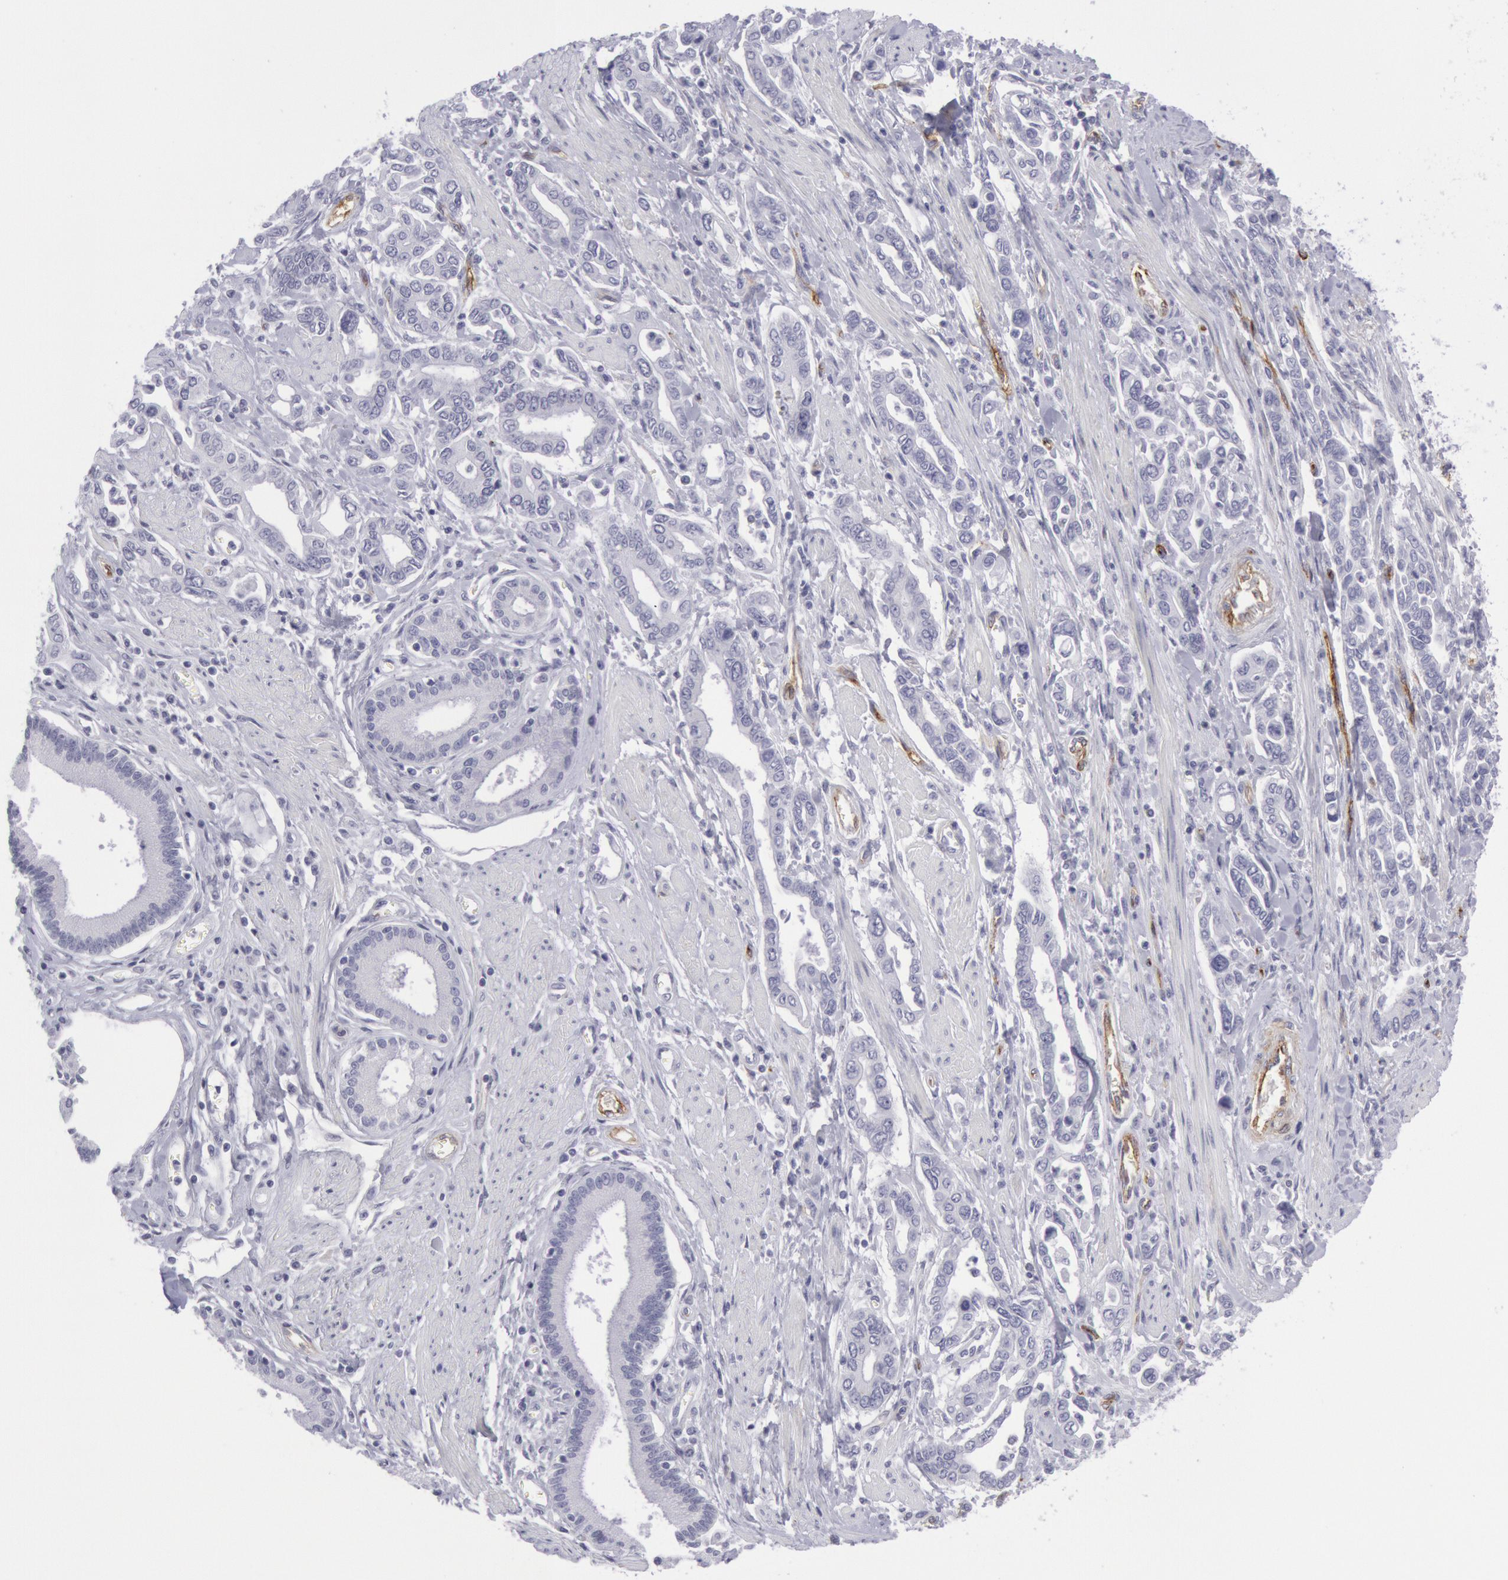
{"staining": {"intensity": "negative", "quantity": "none", "location": "none"}, "tissue": "pancreatic cancer", "cell_type": "Tumor cells", "image_type": "cancer", "snomed": [{"axis": "morphology", "description": "Adenocarcinoma, NOS"}, {"axis": "topography", "description": "Pancreas"}], "caption": "Tumor cells are negative for protein expression in human adenocarcinoma (pancreatic).", "gene": "CDH13", "patient": {"sex": "female", "age": 57}}